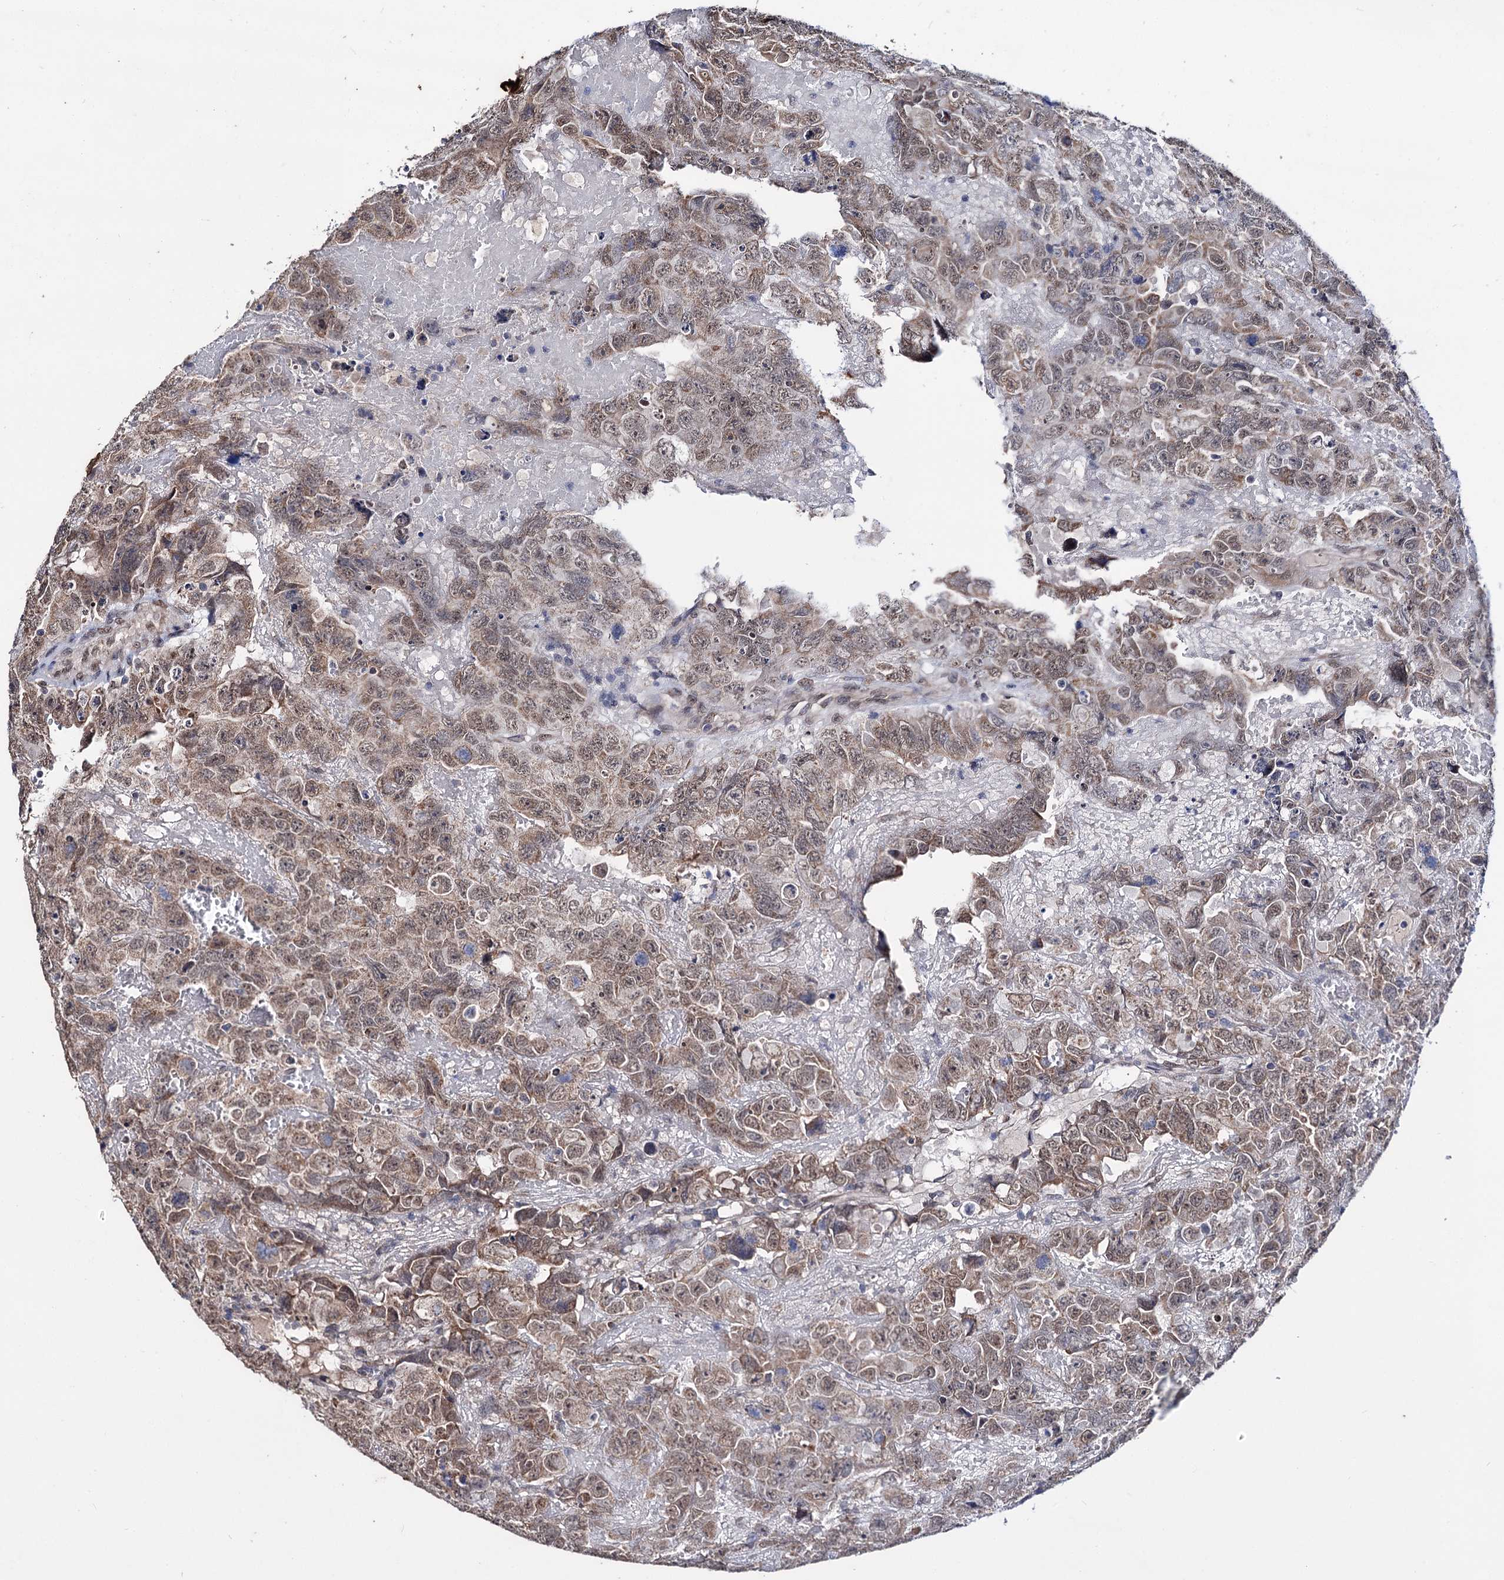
{"staining": {"intensity": "moderate", "quantity": ">75%", "location": "cytoplasmic/membranous,nuclear"}, "tissue": "testis cancer", "cell_type": "Tumor cells", "image_type": "cancer", "snomed": [{"axis": "morphology", "description": "Carcinoma, Embryonal, NOS"}, {"axis": "topography", "description": "Testis"}], "caption": "The micrograph exhibits staining of embryonal carcinoma (testis), revealing moderate cytoplasmic/membranous and nuclear protein expression (brown color) within tumor cells.", "gene": "CLPB", "patient": {"sex": "male", "age": 45}}